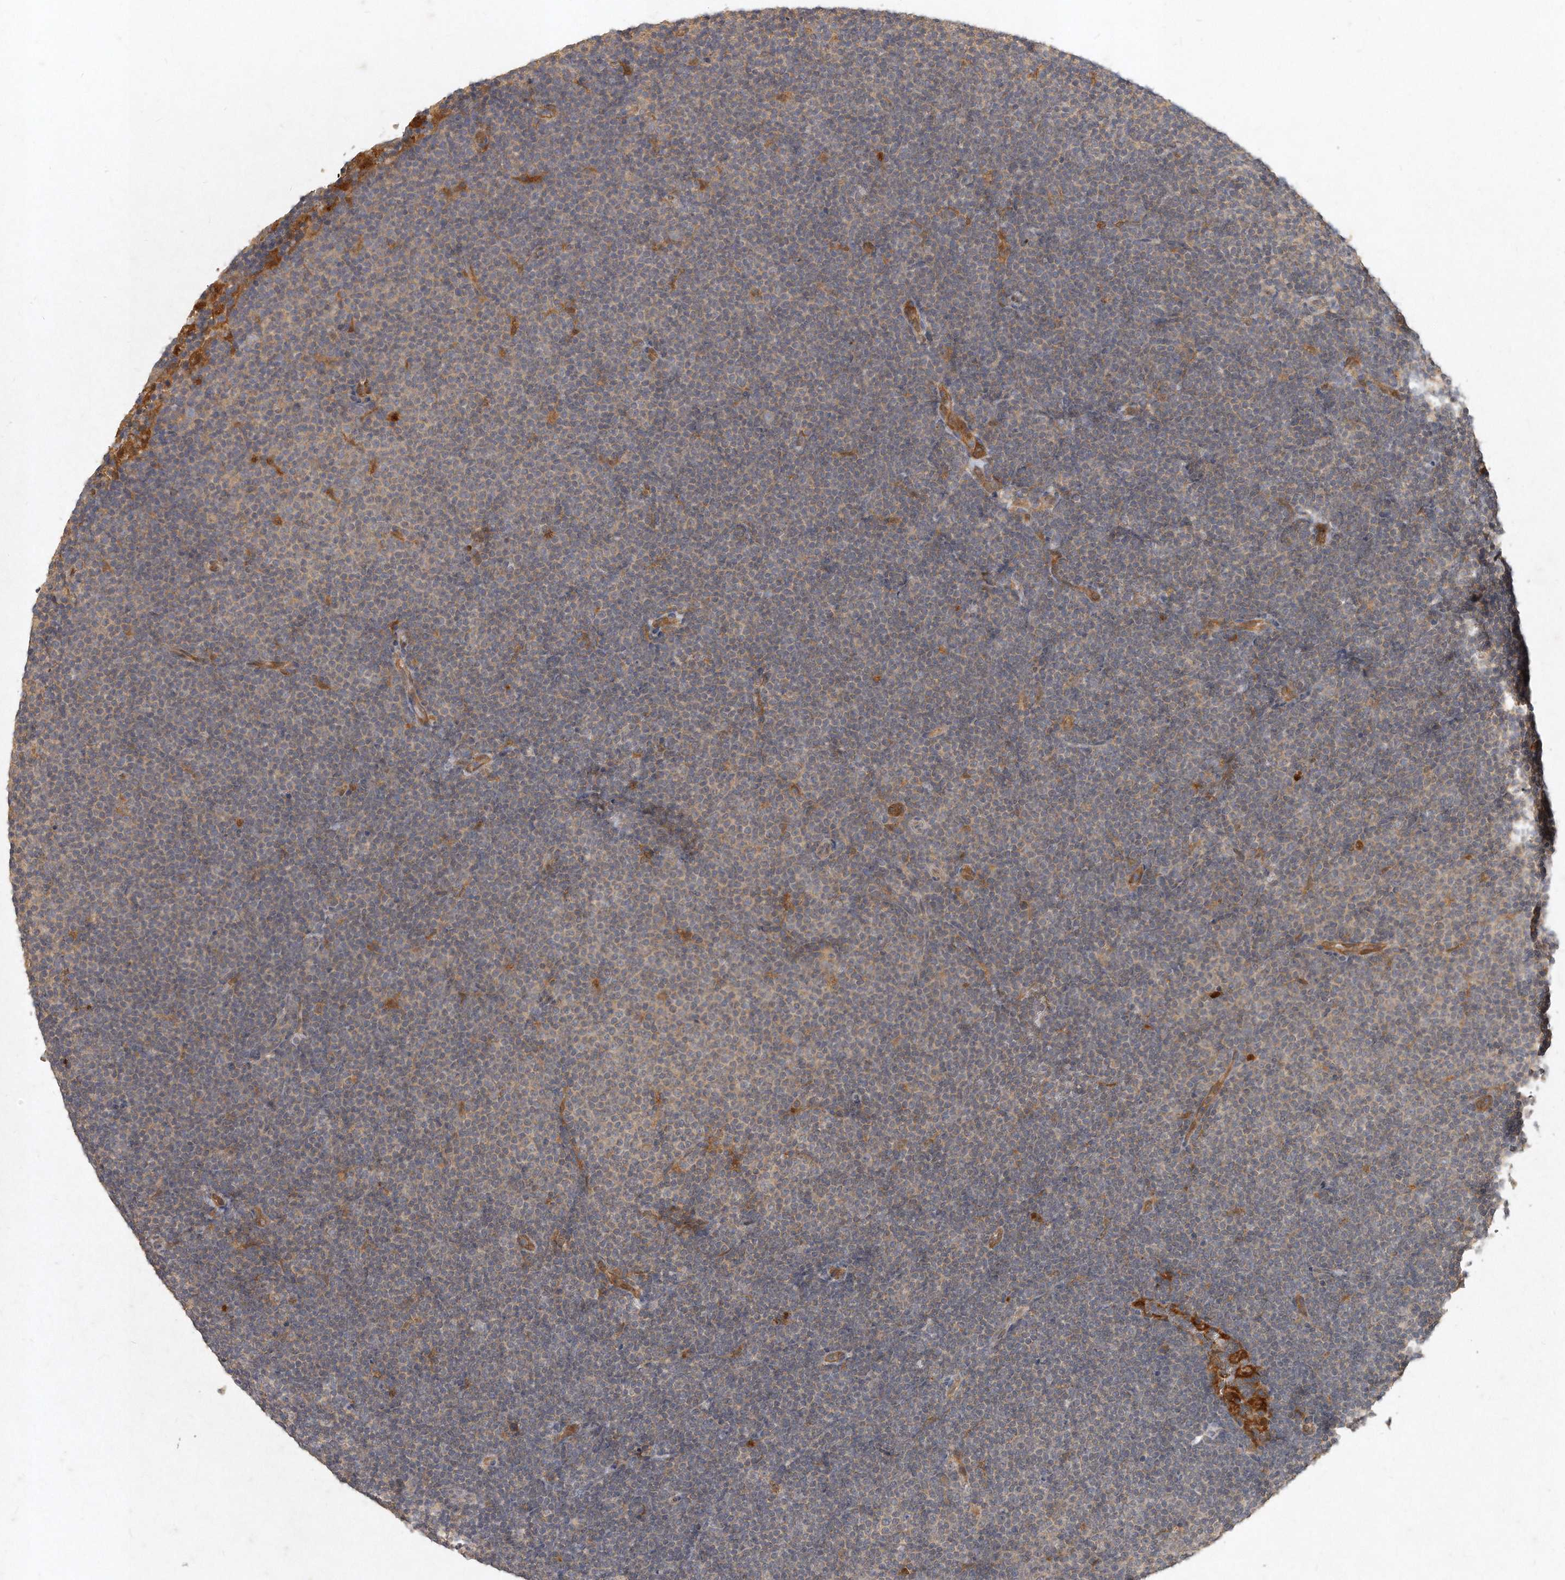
{"staining": {"intensity": "weak", "quantity": "25%-75%", "location": "cytoplasmic/membranous"}, "tissue": "lymphoma", "cell_type": "Tumor cells", "image_type": "cancer", "snomed": [{"axis": "morphology", "description": "Malignant lymphoma, non-Hodgkin's type, Low grade"}, {"axis": "topography", "description": "Lymph node"}], "caption": "This is a micrograph of immunohistochemistry staining of lymphoma, which shows weak staining in the cytoplasmic/membranous of tumor cells.", "gene": "LGALS8", "patient": {"sex": "female", "age": 53}}